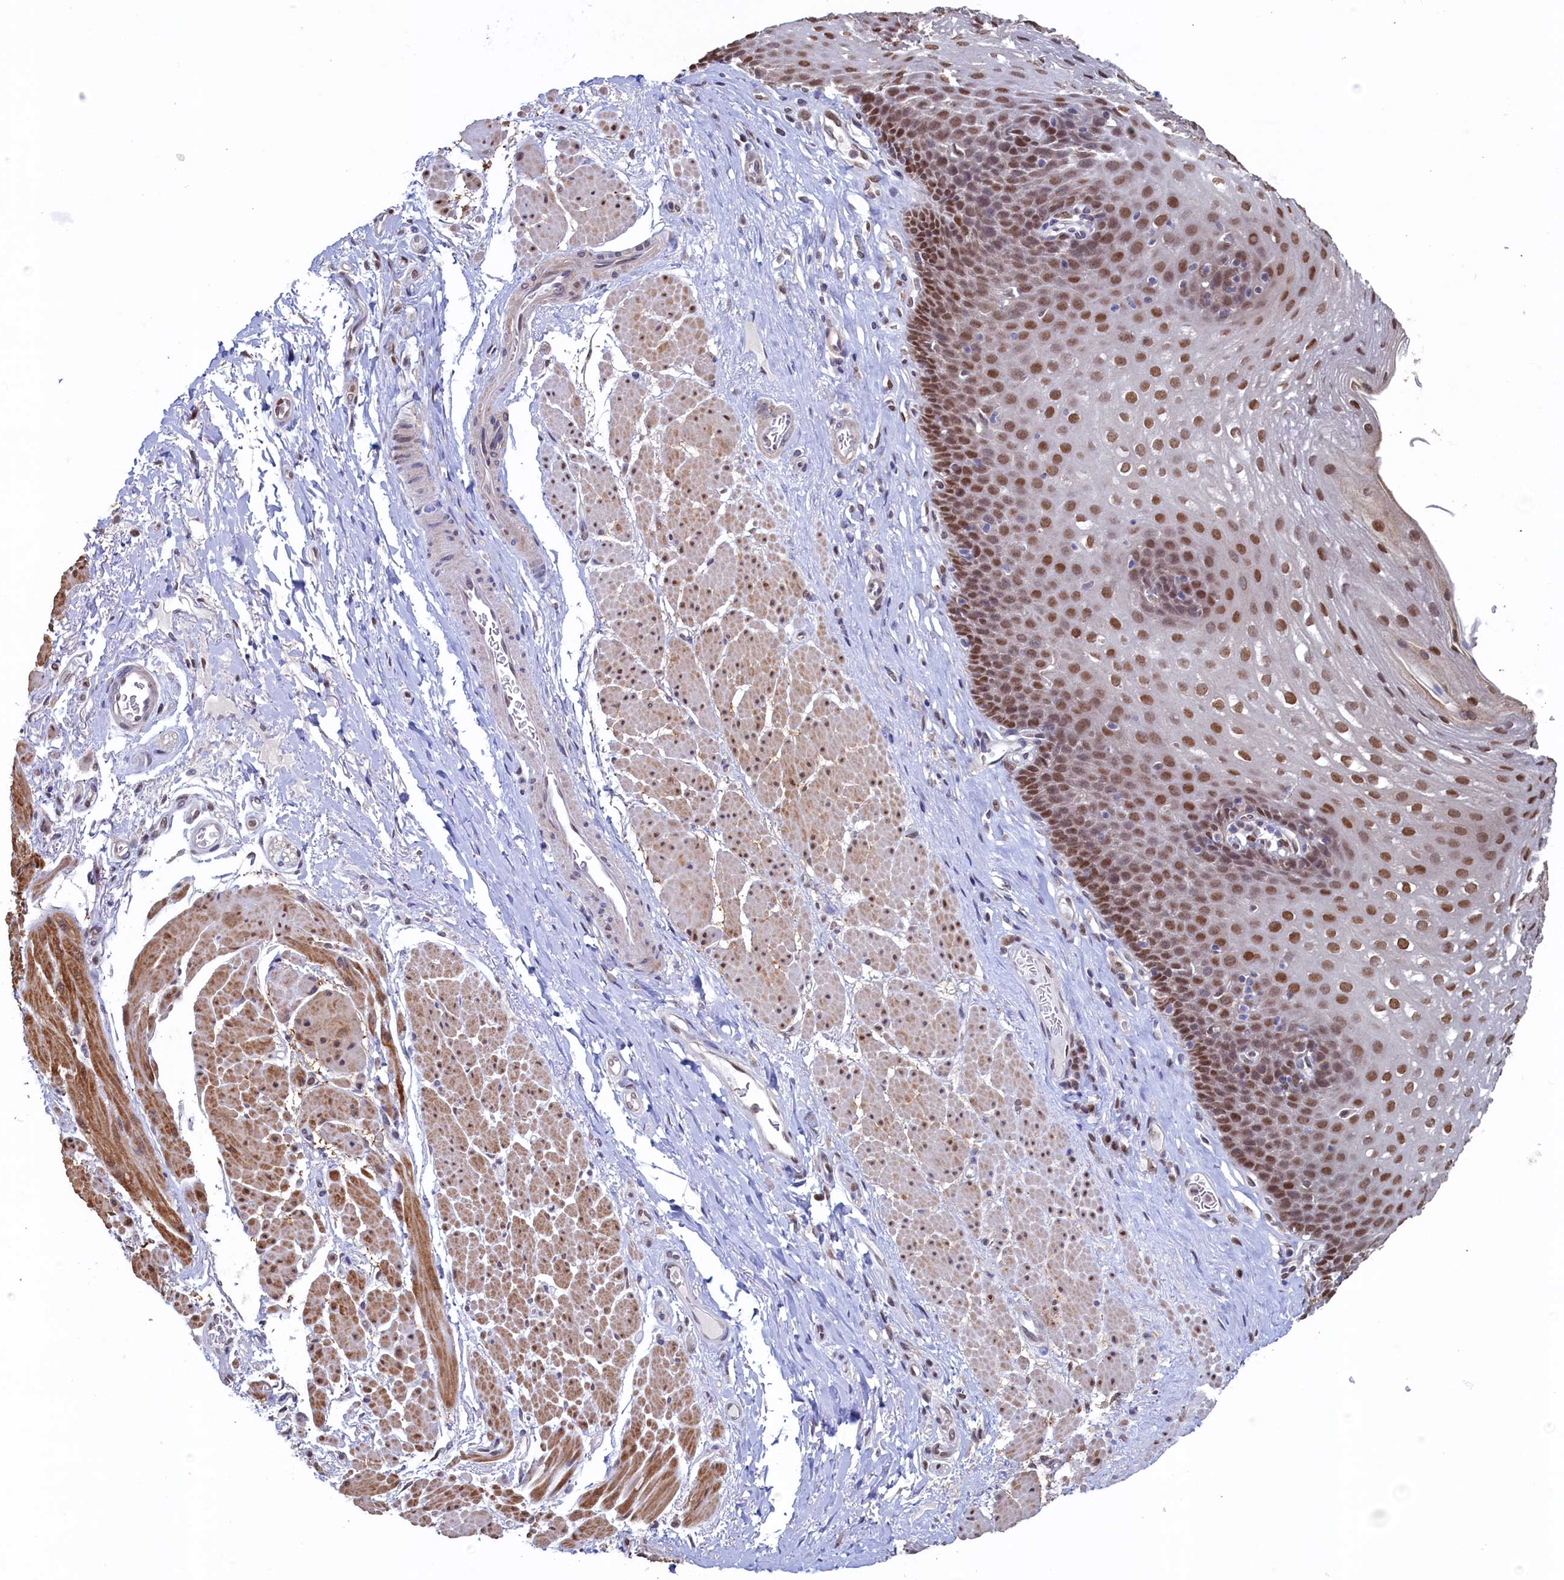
{"staining": {"intensity": "moderate", "quantity": ">75%", "location": "nuclear"}, "tissue": "esophagus", "cell_type": "Squamous epithelial cells", "image_type": "normal", "snomed": [{"axis": "morphology", "description": "Normal tissue, NOS"}, {"axis": "topography", "description": "Esophagus"}], "caption": "Protein analysis of benign esophagus reveals moderate nuclear positivity in approximately >75% of squamous epithelial cells. Ihc stains the protein of interest in brown and the nuclei are stained blue.", "gene": "AHCY", "patient": {"sex": "female", "age": 66}}